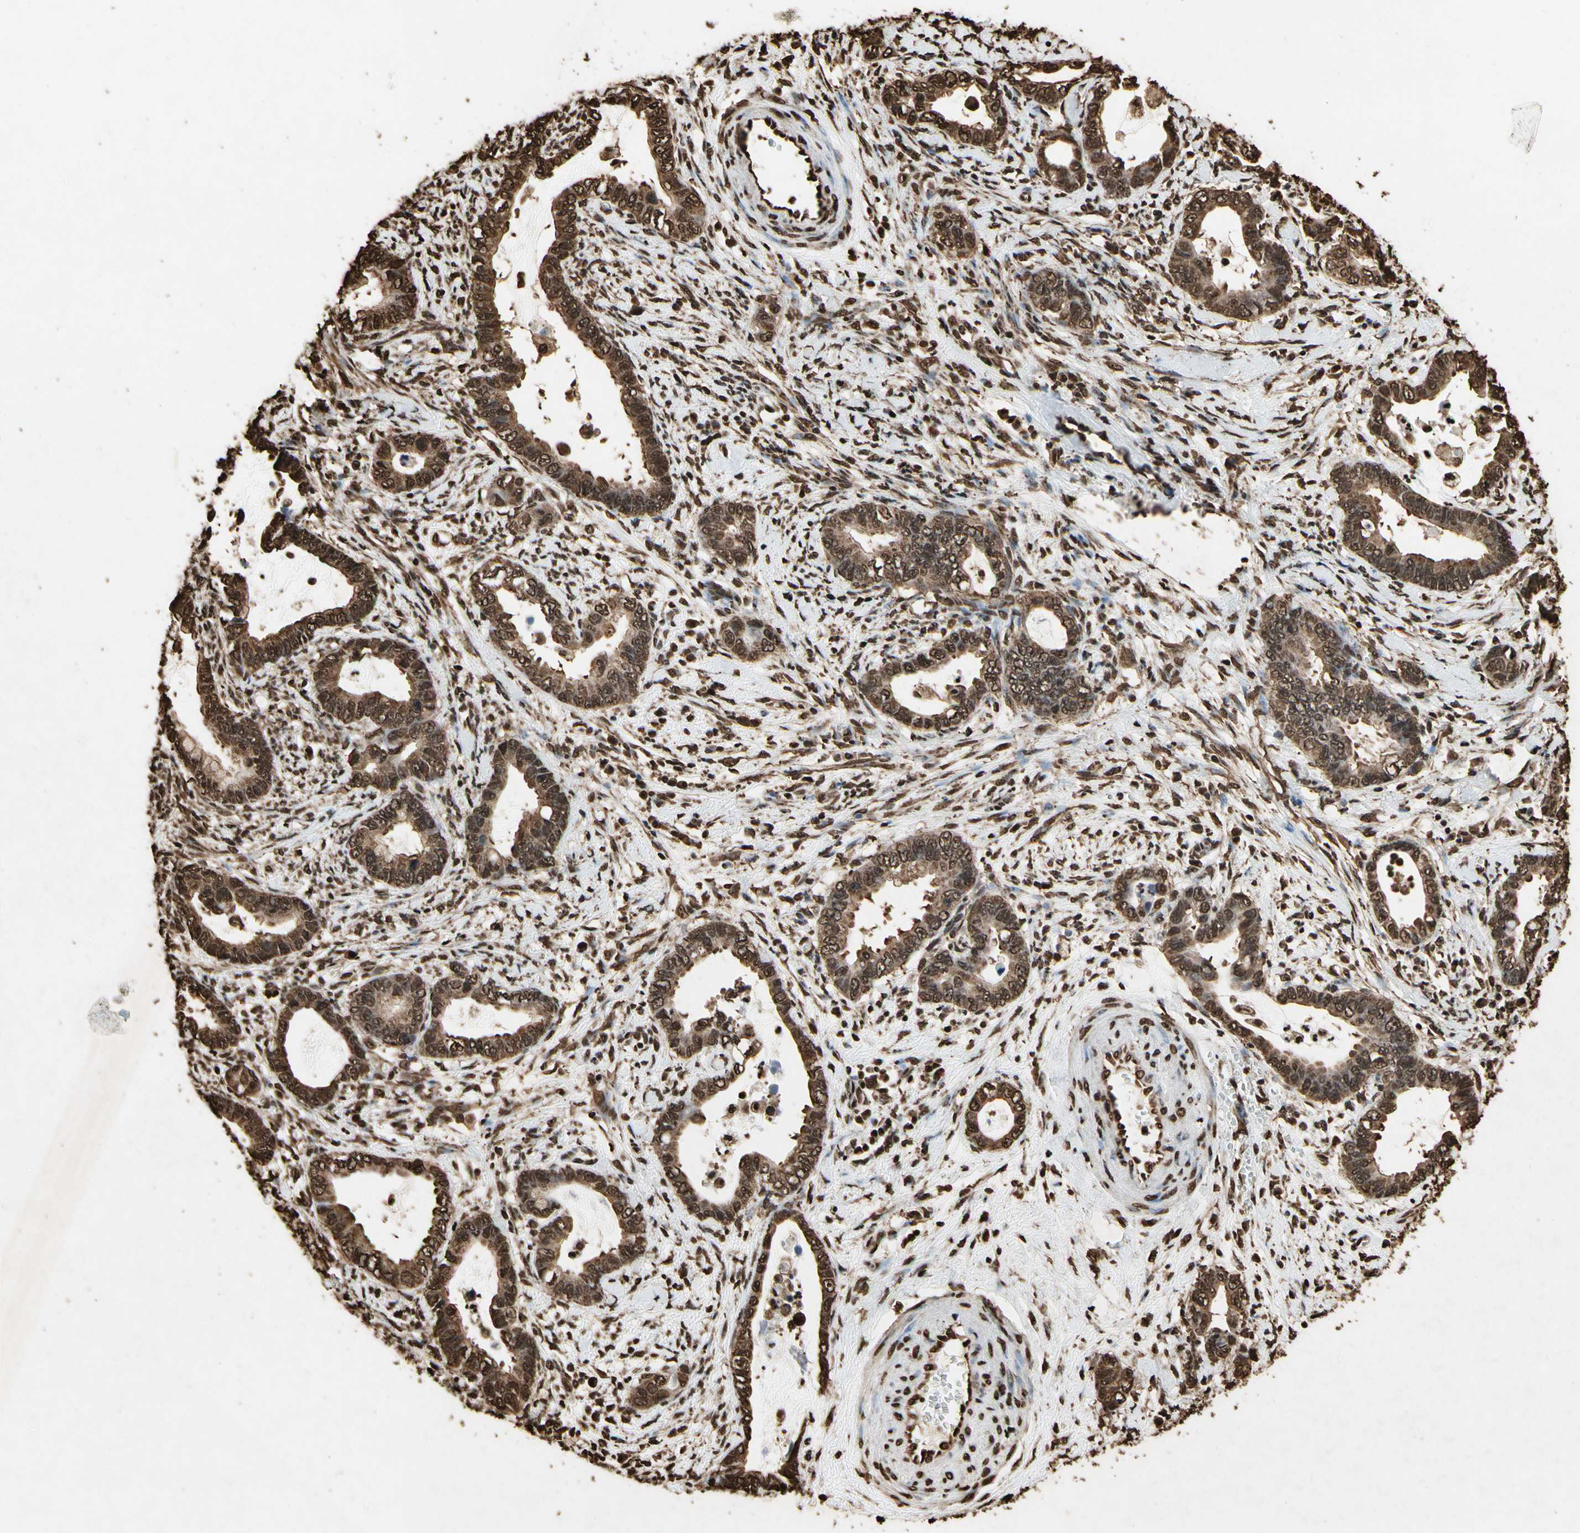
{"staining": {"intensity": "strong", "quantity": ">75%", "location": "cytoplasmic/membranous,nuclear"}, "tissue": "cervical cancer", "cell_type": "Tumor cells", "image_type": "cancer", "snomed": [{"axis": "morphology", "description": "Adenocarcinoma, NOS"}, {"axis": "topography", "description": "Cervix"}], "caption": "Cervical cancer (adenocarcinoma) stained for a protein (brown) shows strong cytoplasmic/membranous and nuclear positive staining in approximately >75% of tumor cells.", "gene": "HNRNPK", "patient": {"sex": "female", "age": 44}}